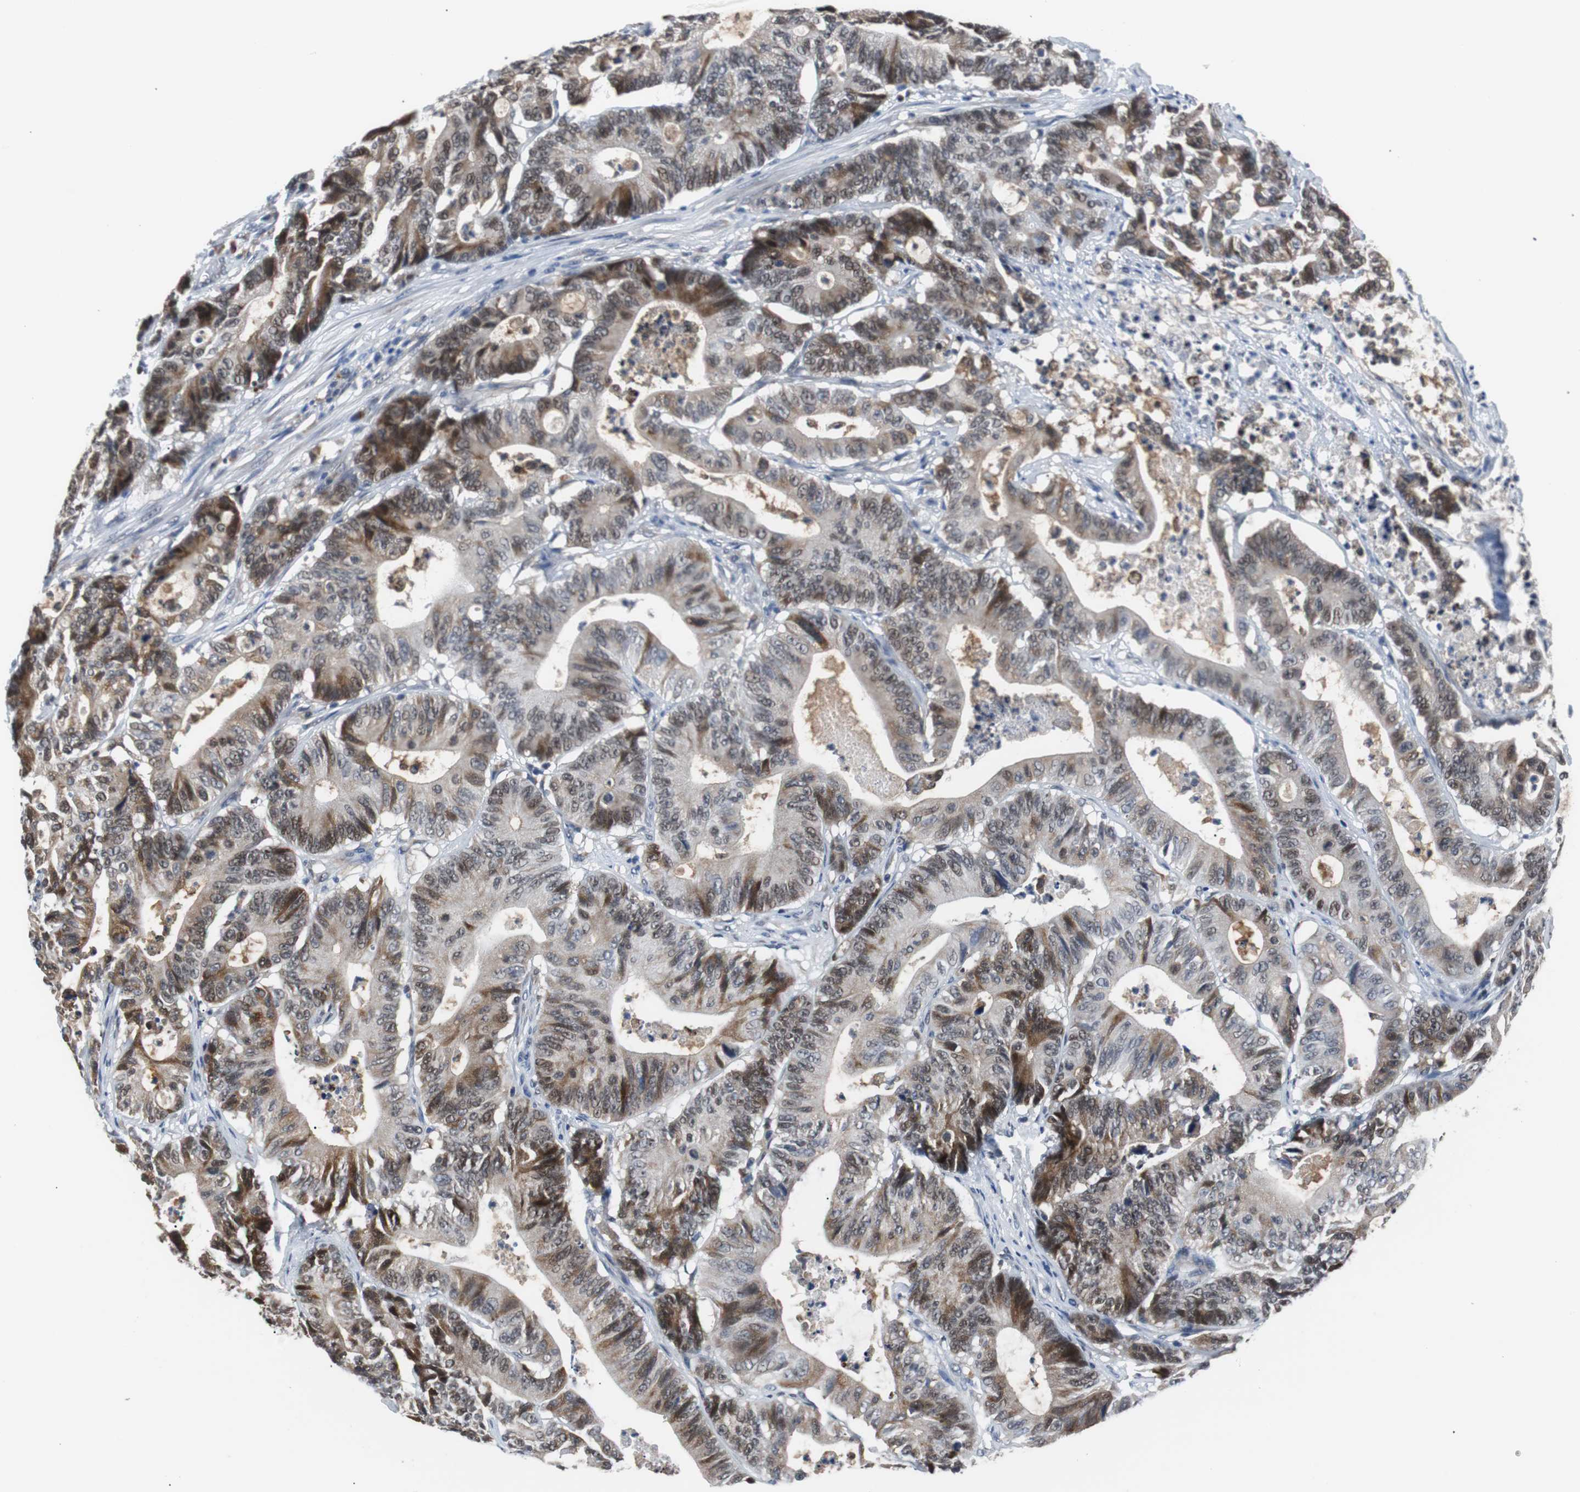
{"staining": {"intensity": "moderate", "quantity": "25%-75%", "location": "cytoplasmic/membranous,nuclear"}, "tissue": "colorectal cancer", "cell_type": "Tumor cells", "image_type": "cancer", "snomed": [{"axis": "morphology", "description": "Adenocarcinoma, NOS"}, {"axis": "topography", "description": "Colon"}], "caption": "Colorectal cancer (adenocarcinoma) tissue shows moderate cytoplasmic/membranous and nuclear expression in approximately 25%-75% of tumor cells", "gene": "USP28", "patient": {"sex": "female", "age": 84}}